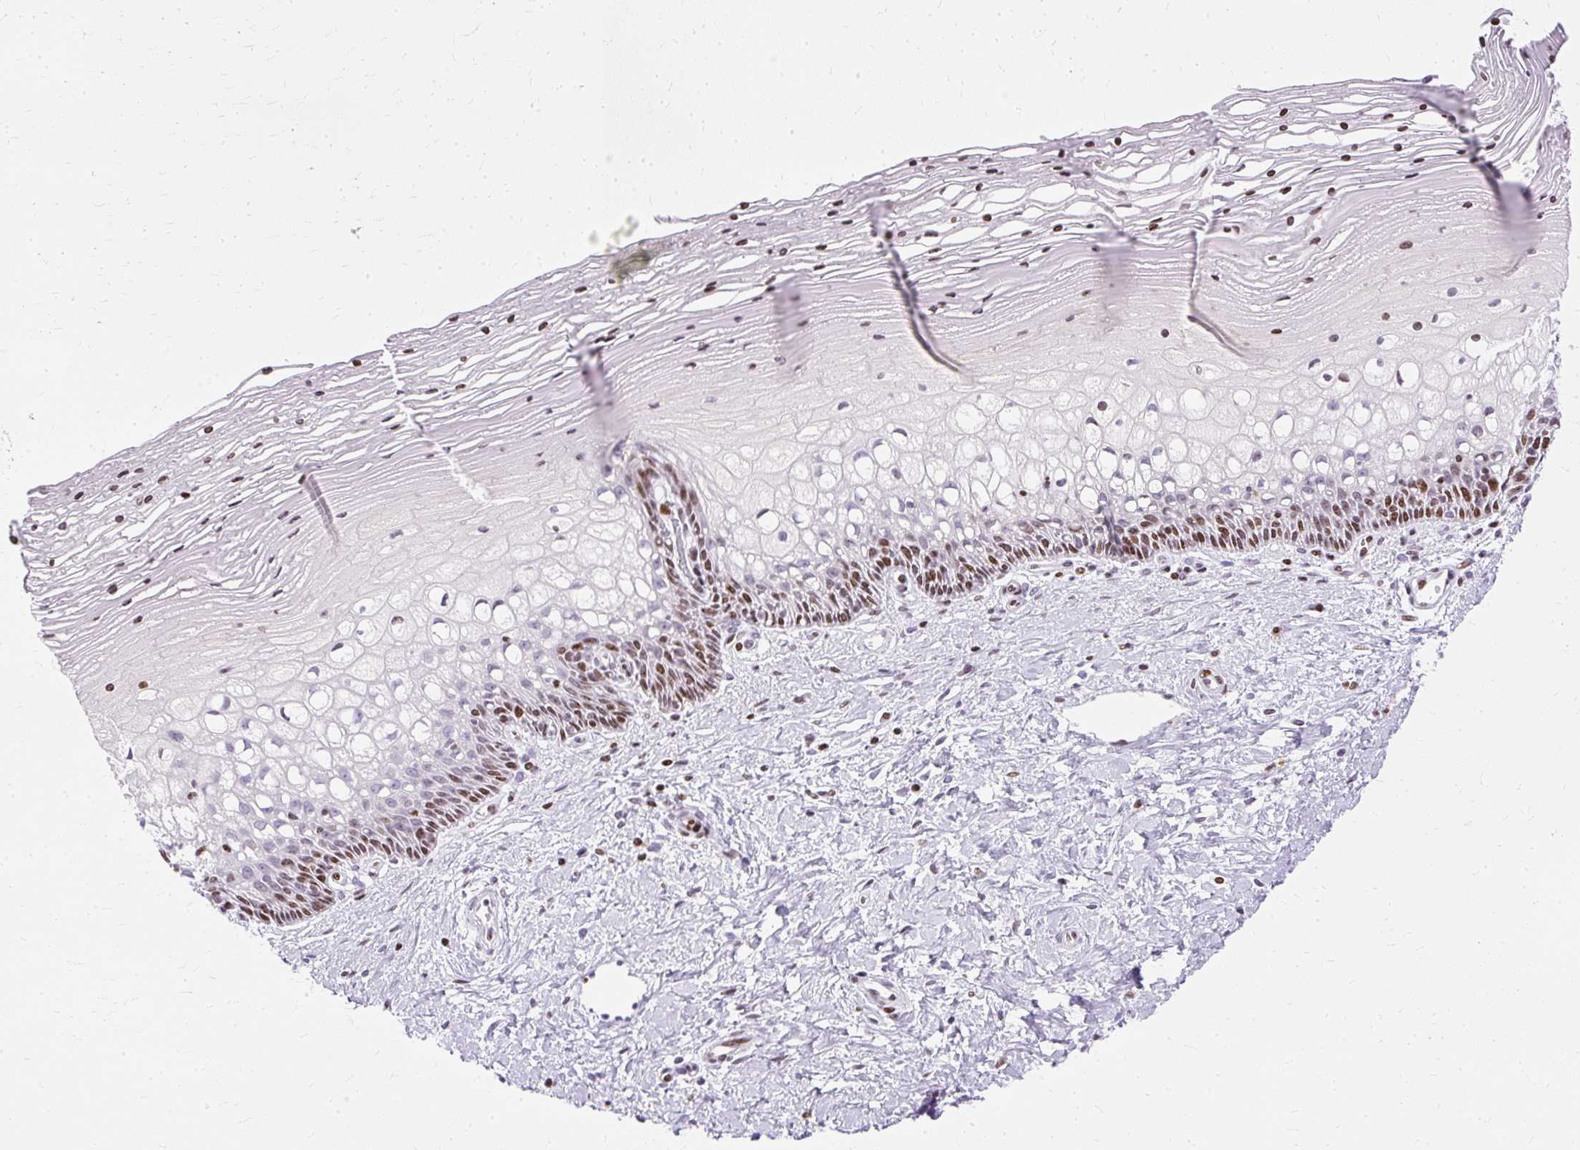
{"staining": {"intensity": "moderate", "quantity": "<25%", "location": "cytoplasmic/membranous,nuclear"}, "tissue": "cervix", "cell_type": "Glandular cells", "image_type": "normal", "snomed": [{"axis": "morphology", "description": "Normal tissue, NOS"}, {"axis": "topography", "description": "Cervix"}], "caption": "Glandular cells display low levels of moderate cytoplasmic/membranous,nuclear expression in about <25% of cells in benign cervix. Nuclei are stained in blue.", "gene": "TMEM177", "patient": {"sex": "female", "age": 36}}